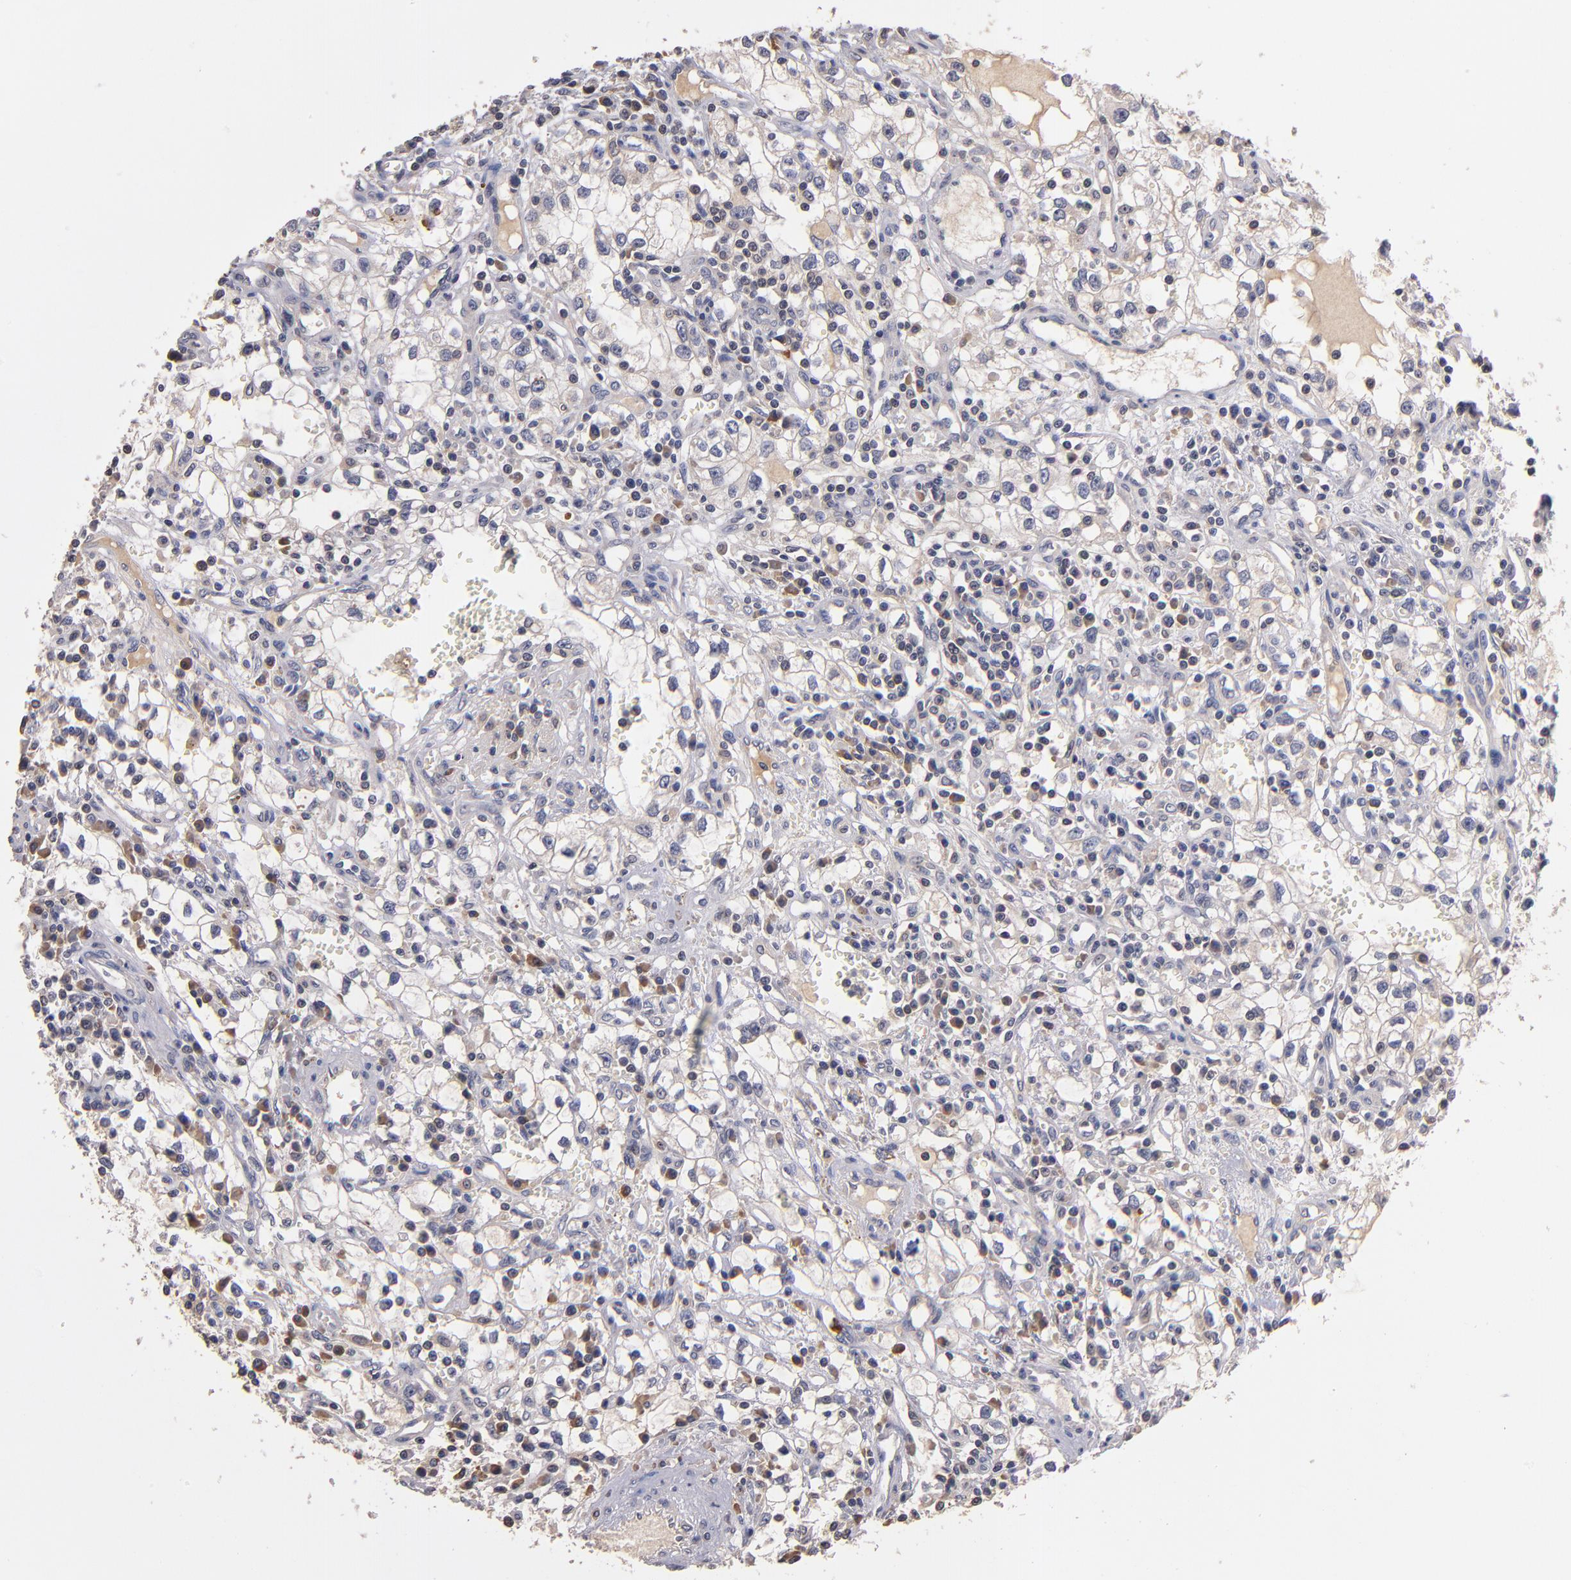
{"staining": {"intensity": "weak", "quantity": "<25%", "location": "cytoplasmic/membranous"}, "tissue": "renal cancer", "cell_type": "Tumor cells", "image_type": "cancer", "snomed": [{"axis": "morphology", "description": "Adenocarcinoma, NOS"}, {"axis": "topography", "description": "Kidney"}], "caption": "Micrograph shows no significant protein positivity in tumor cells of adenocarcinoma (renal).", "gene": "TTLL12", "patient": {"sex": "male", "age": 82}}